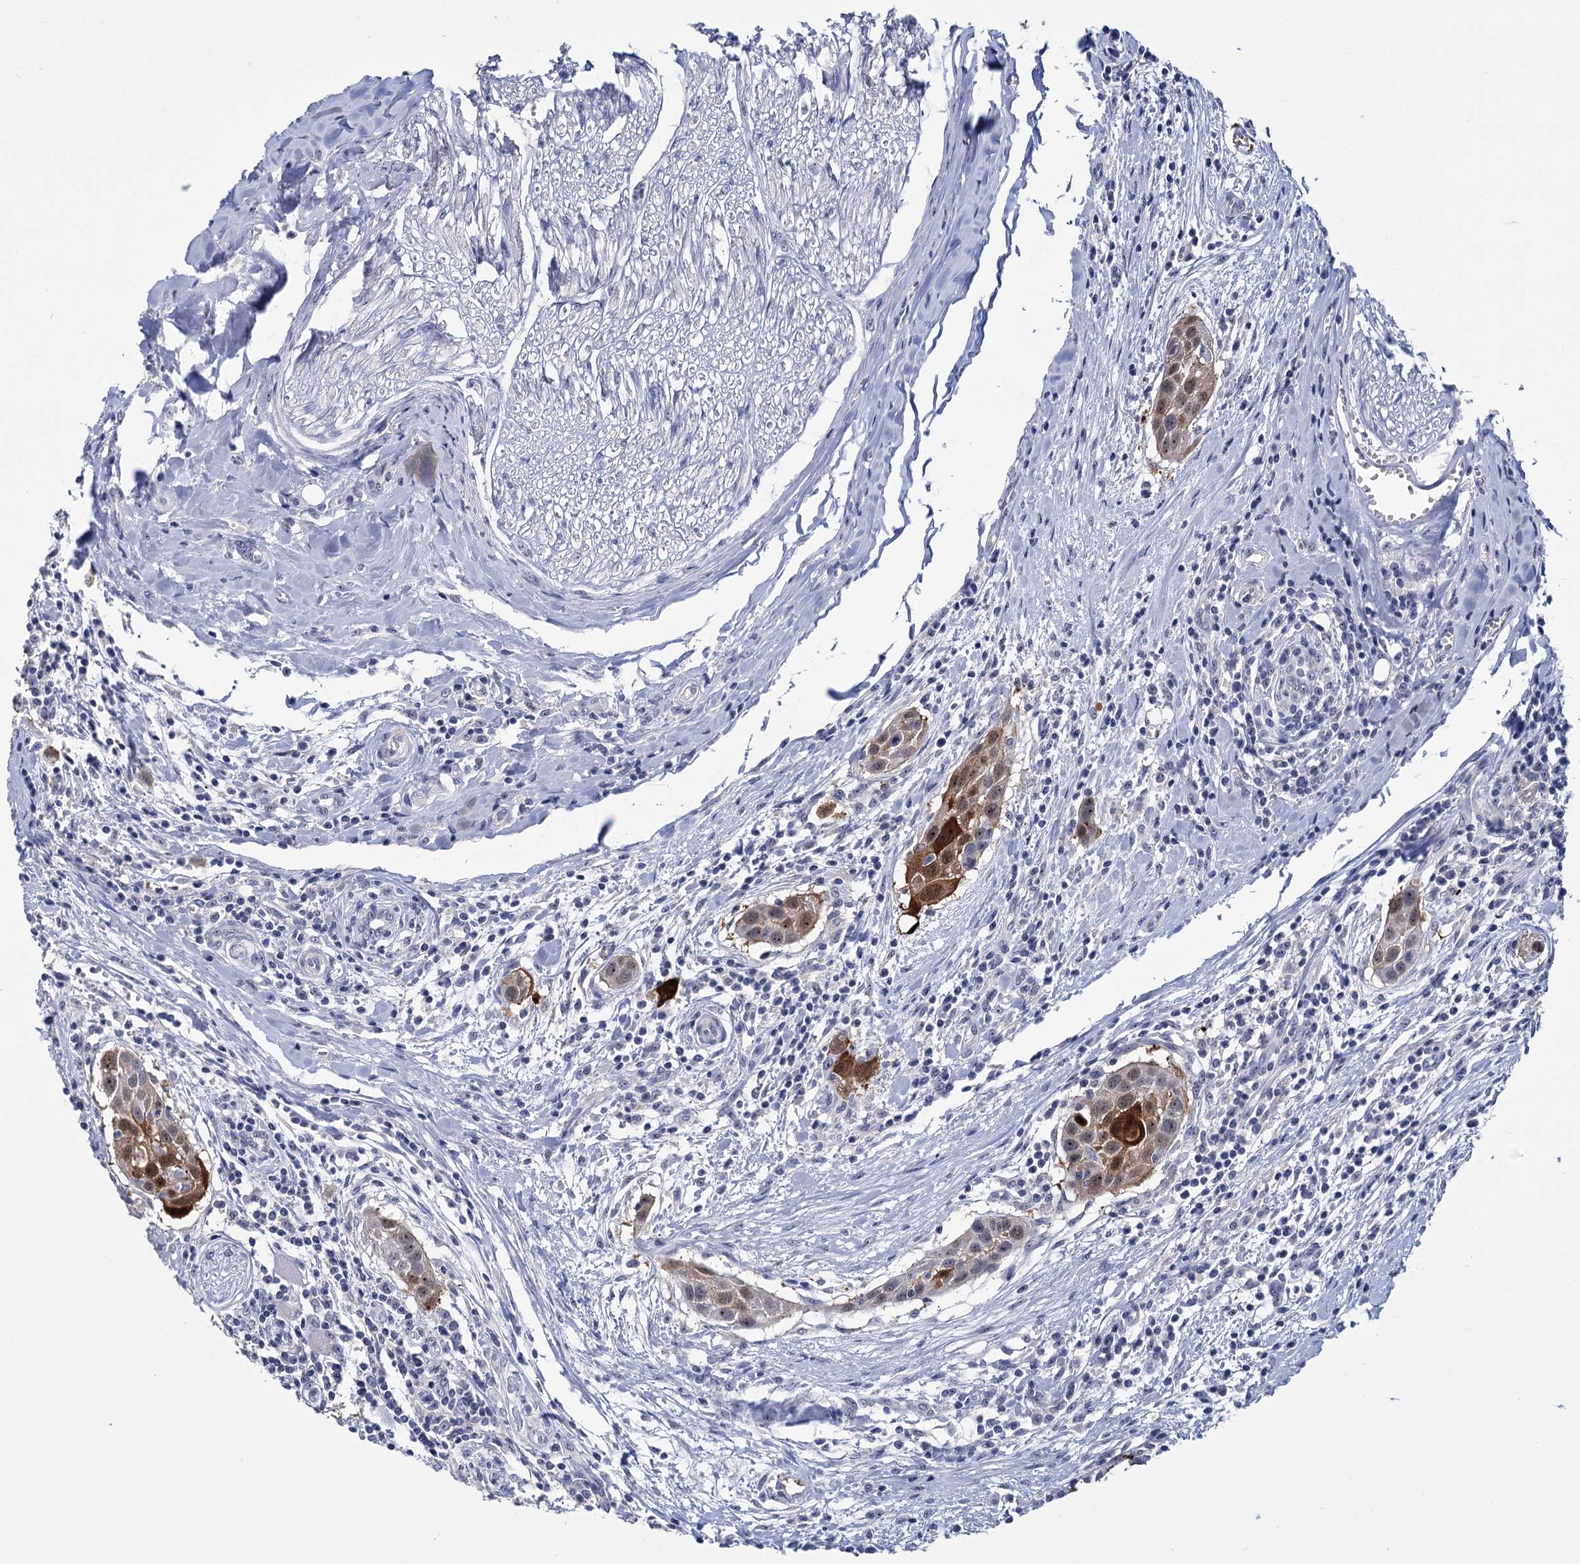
{"staining": {"intensity": "moderate", "quantity": "<25%", "location": "cytoplasmic/membranous,nuclear"}, "tissue": "head and neck cancer", "cell_type": "Tumor cells", "image_type": "cancer", "snomed": [{"axis": "morphology", "description": "Squamous cell carcinoma, NOS"}, {"axis": "topography", "description": "Oral tissue"}, {"axis": "topography", "description": "Head-Neck"}], "caption": "Squamous cell carcinoma (head and neck) stained with a protein marker reveals moderate staining in tumor cells.", "gene": "SFN", "patient": {"sex": "female", "age": 50}}